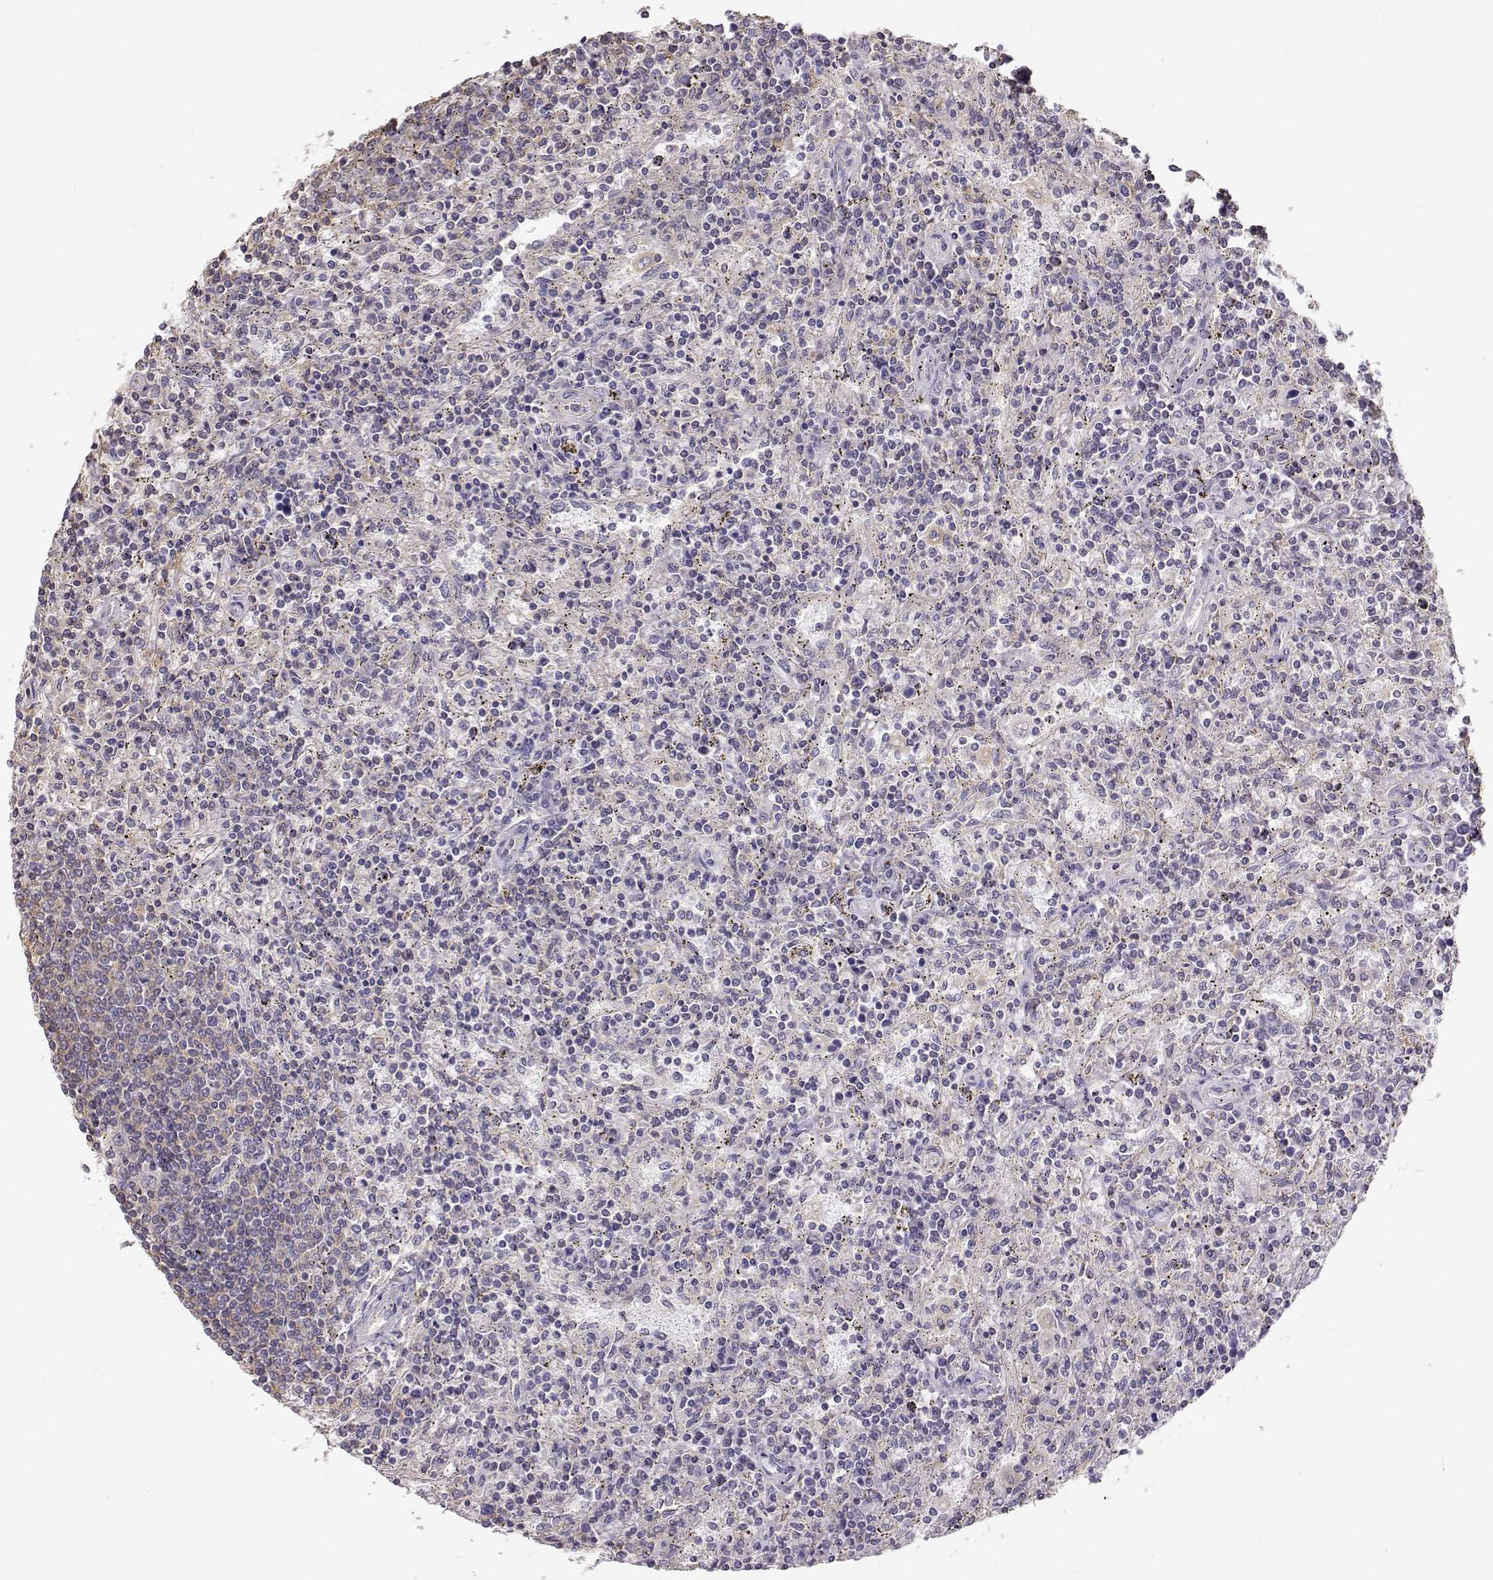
{"staining": {"intensity": "negative", "quantity": "none", "location": "none"}, "tissue": "lymphoma", "cell_type": "Tumor cells", "image_type": "cancer", "snomed": [{"axis": "morphology", "description": "Malignant lymphoma, non-Hodgkin's type, Low grade"}, {"axis": "topography", "description": "Spleen"}], "caption": "There is no significant expression in tumor cells of malignant lymphoma, non-Hodgkin's type (low-grade).", "gene": "DAPL1", "patient": {"sex": "male", "age": 62}}